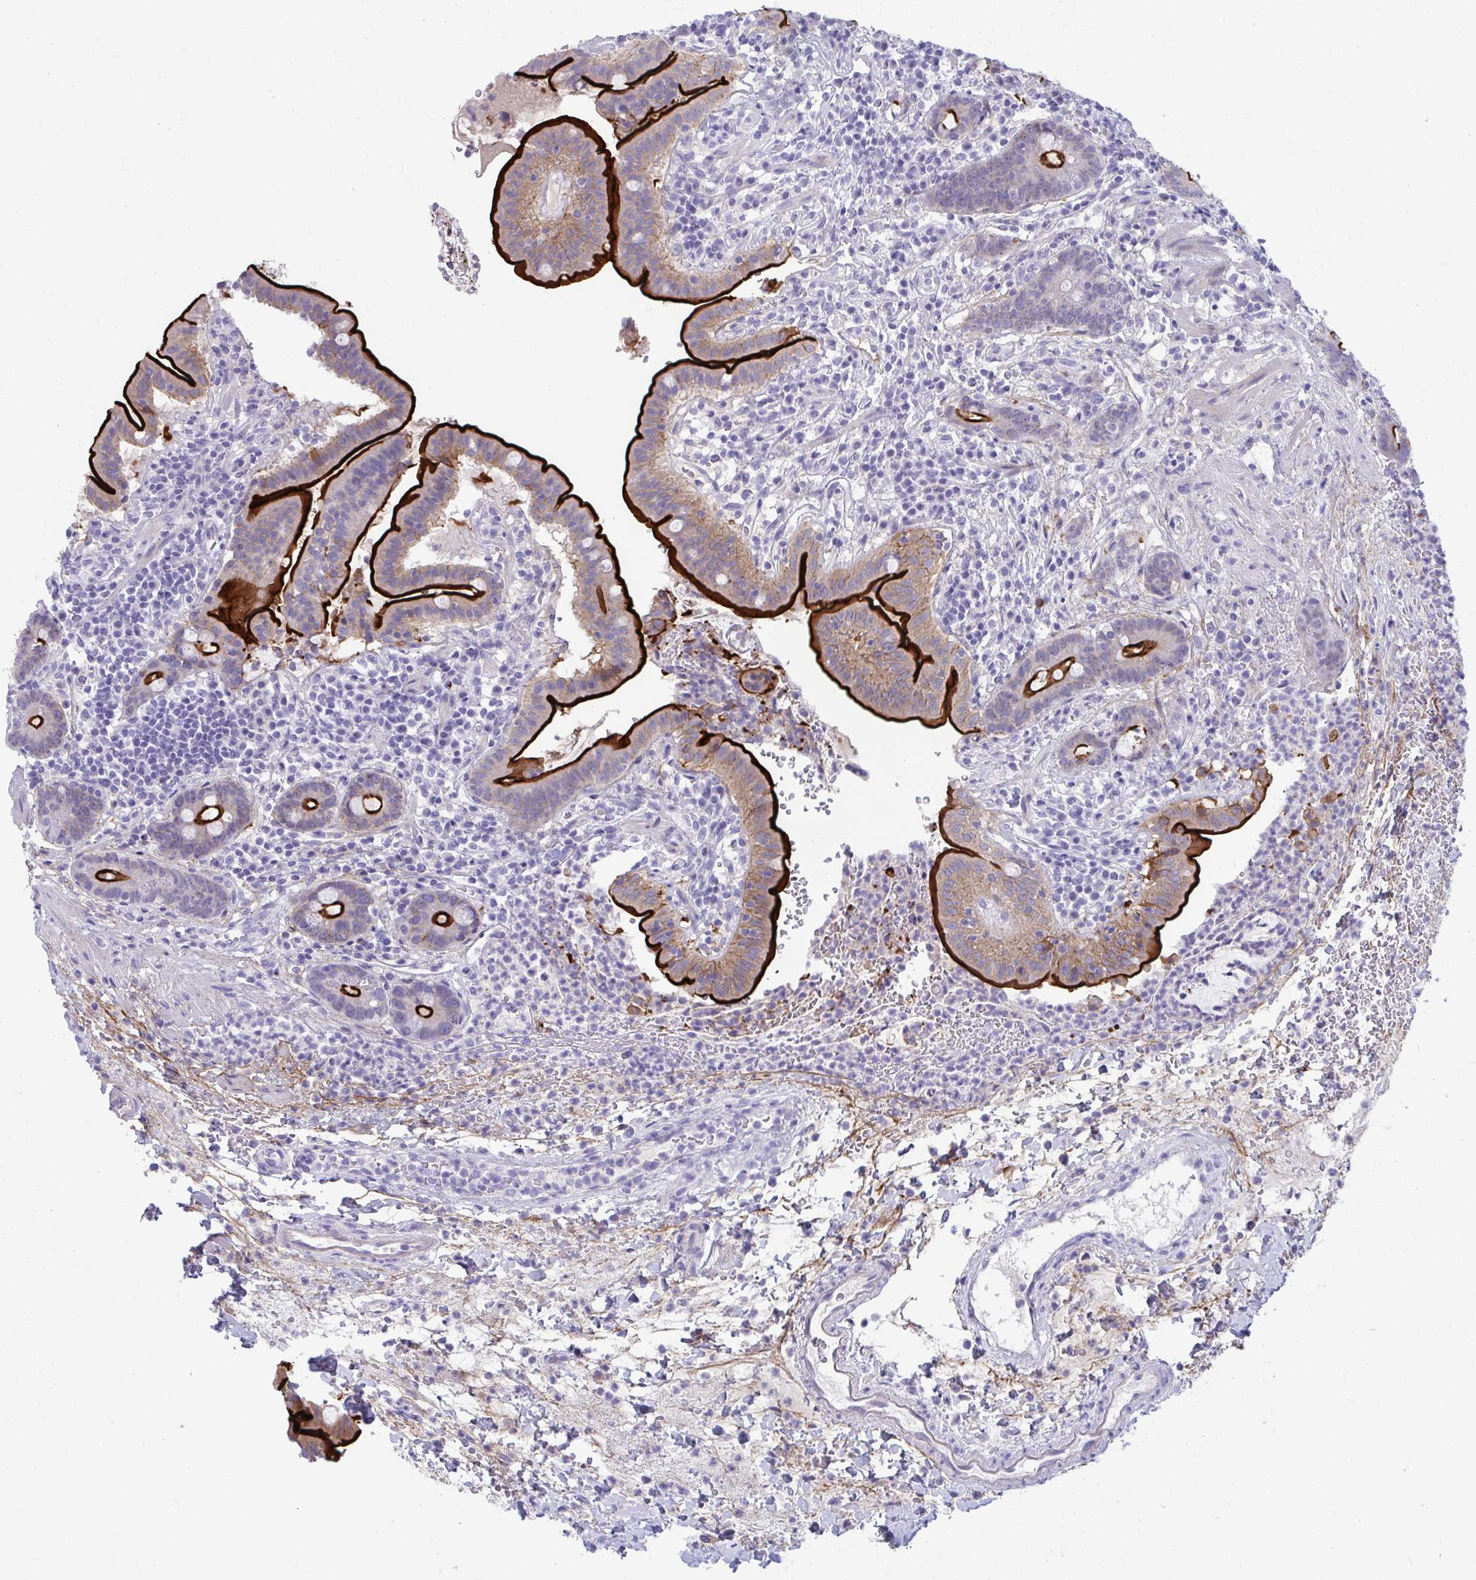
{"staining": {"intensity": "strong", "quantity": "25%-75%", "location": "cytoplasmic/membranous"}, "tissue": "small intestine", "cell_type": "Glandular cells", "image_type": "normal", "snomed": [{"axis": "morphology", "description": "Normal tissue, NOS"}, {"axis": "topography", "description": "Small intestine"}], "caption": "Immunohistochemical staining of unremarkable small intestine shows strong cytoplasmic/membranous protein expression in approximately 25%-75% of glandular cells.", "gene": "PIGZ", "patient": {"sex": "male", "age": 26}}